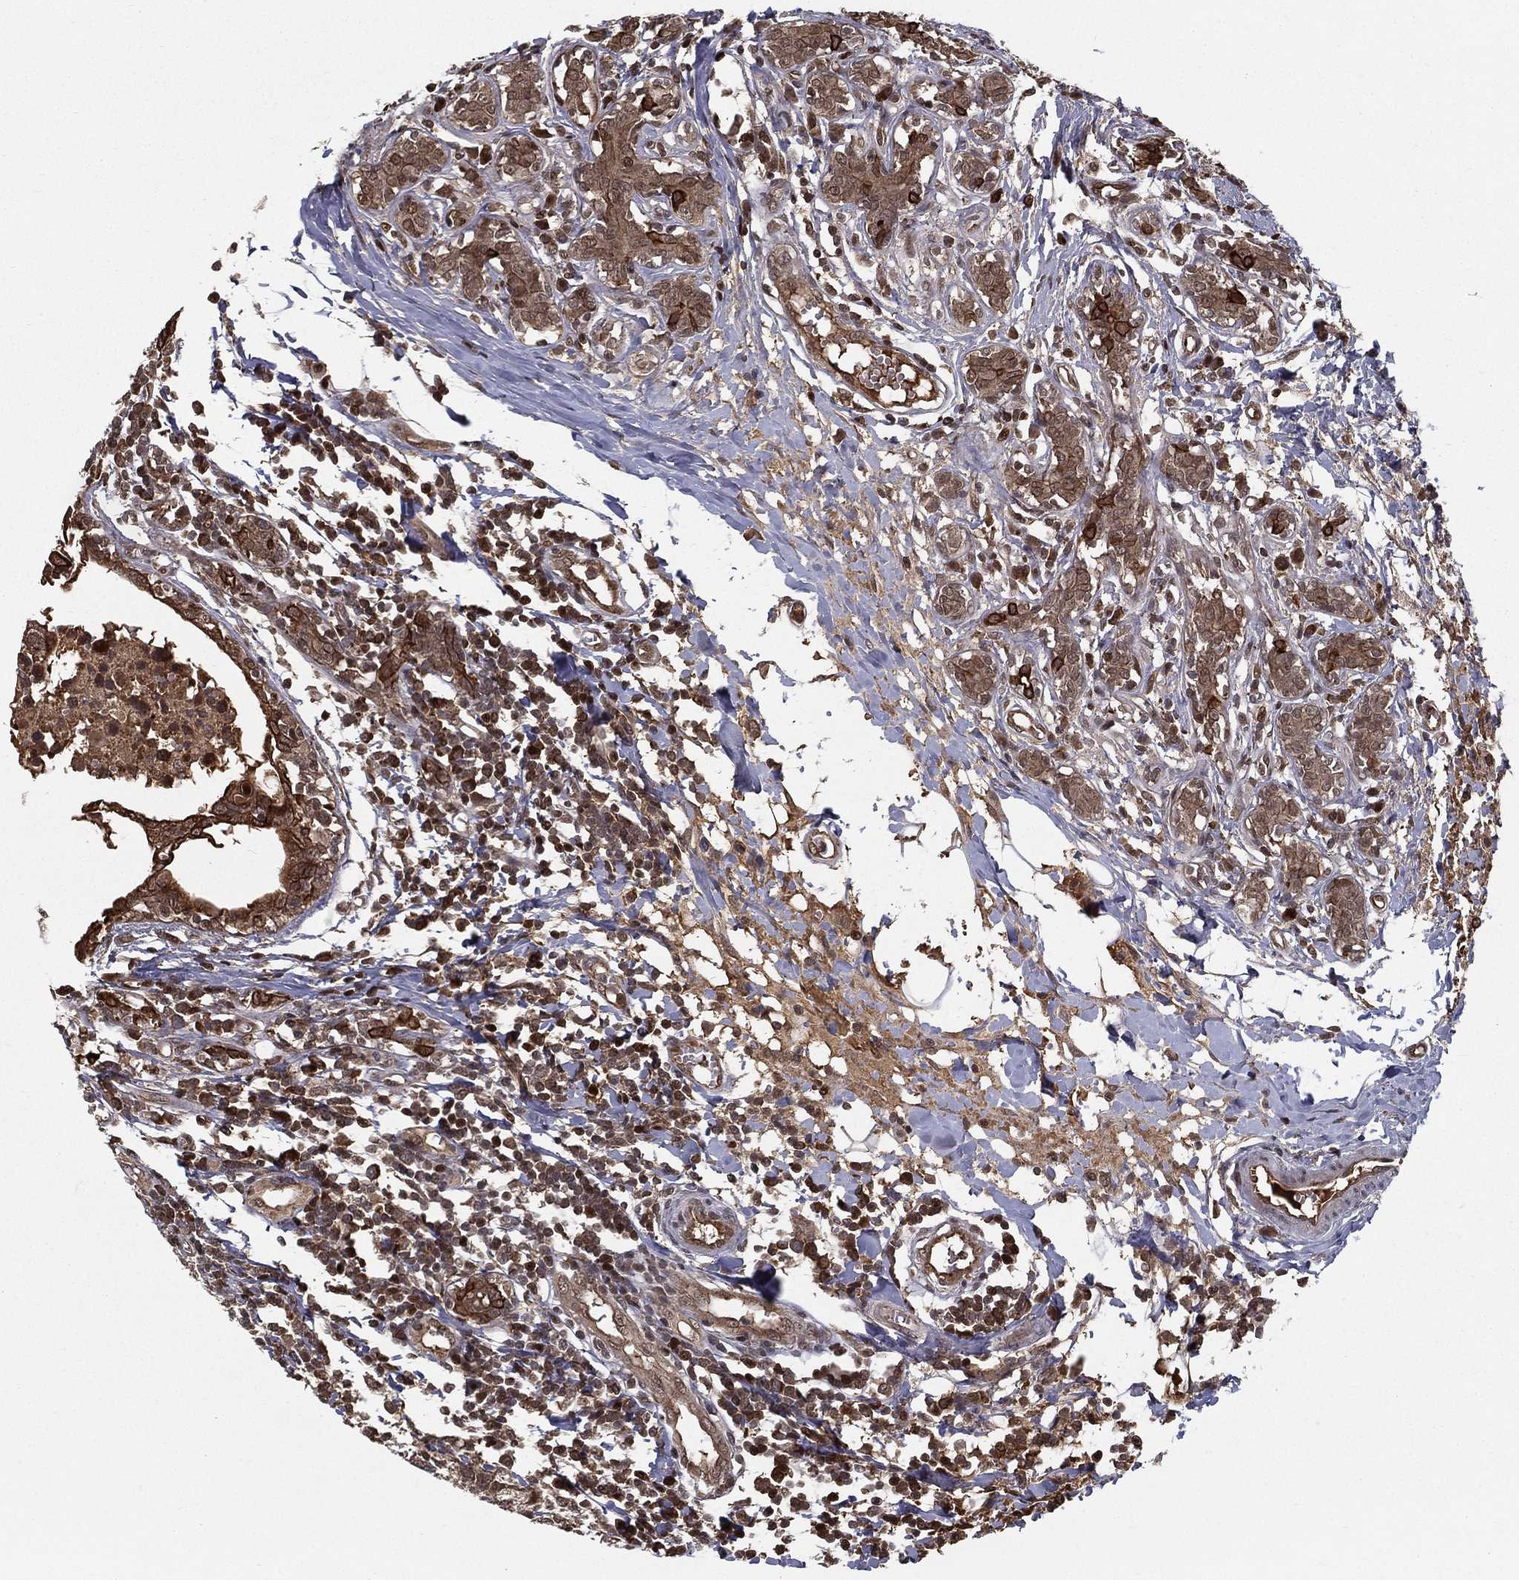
{"staining": {"intensity": "moderate", "quantity": ">75%", "location": "cytoplasmic/membranous"}, "tissue": "breast cancer", "cell_type": "Tumor cells", "image_type": "cancer", "snomed": [{"axis": "morphology", "description": "Duct carcinoma"}, {"axis": "topography", "description": "Breast"}], "caption": "A photomicrograph showing moderate cytoplasmic/membranous staining in approximately >75% of tumor cells in breast intraductal carcinoma, as visualized by brown immunohistochemical staining.", "gene": "SLC6A6", "patient": {"sex": "female", "age": 30}}